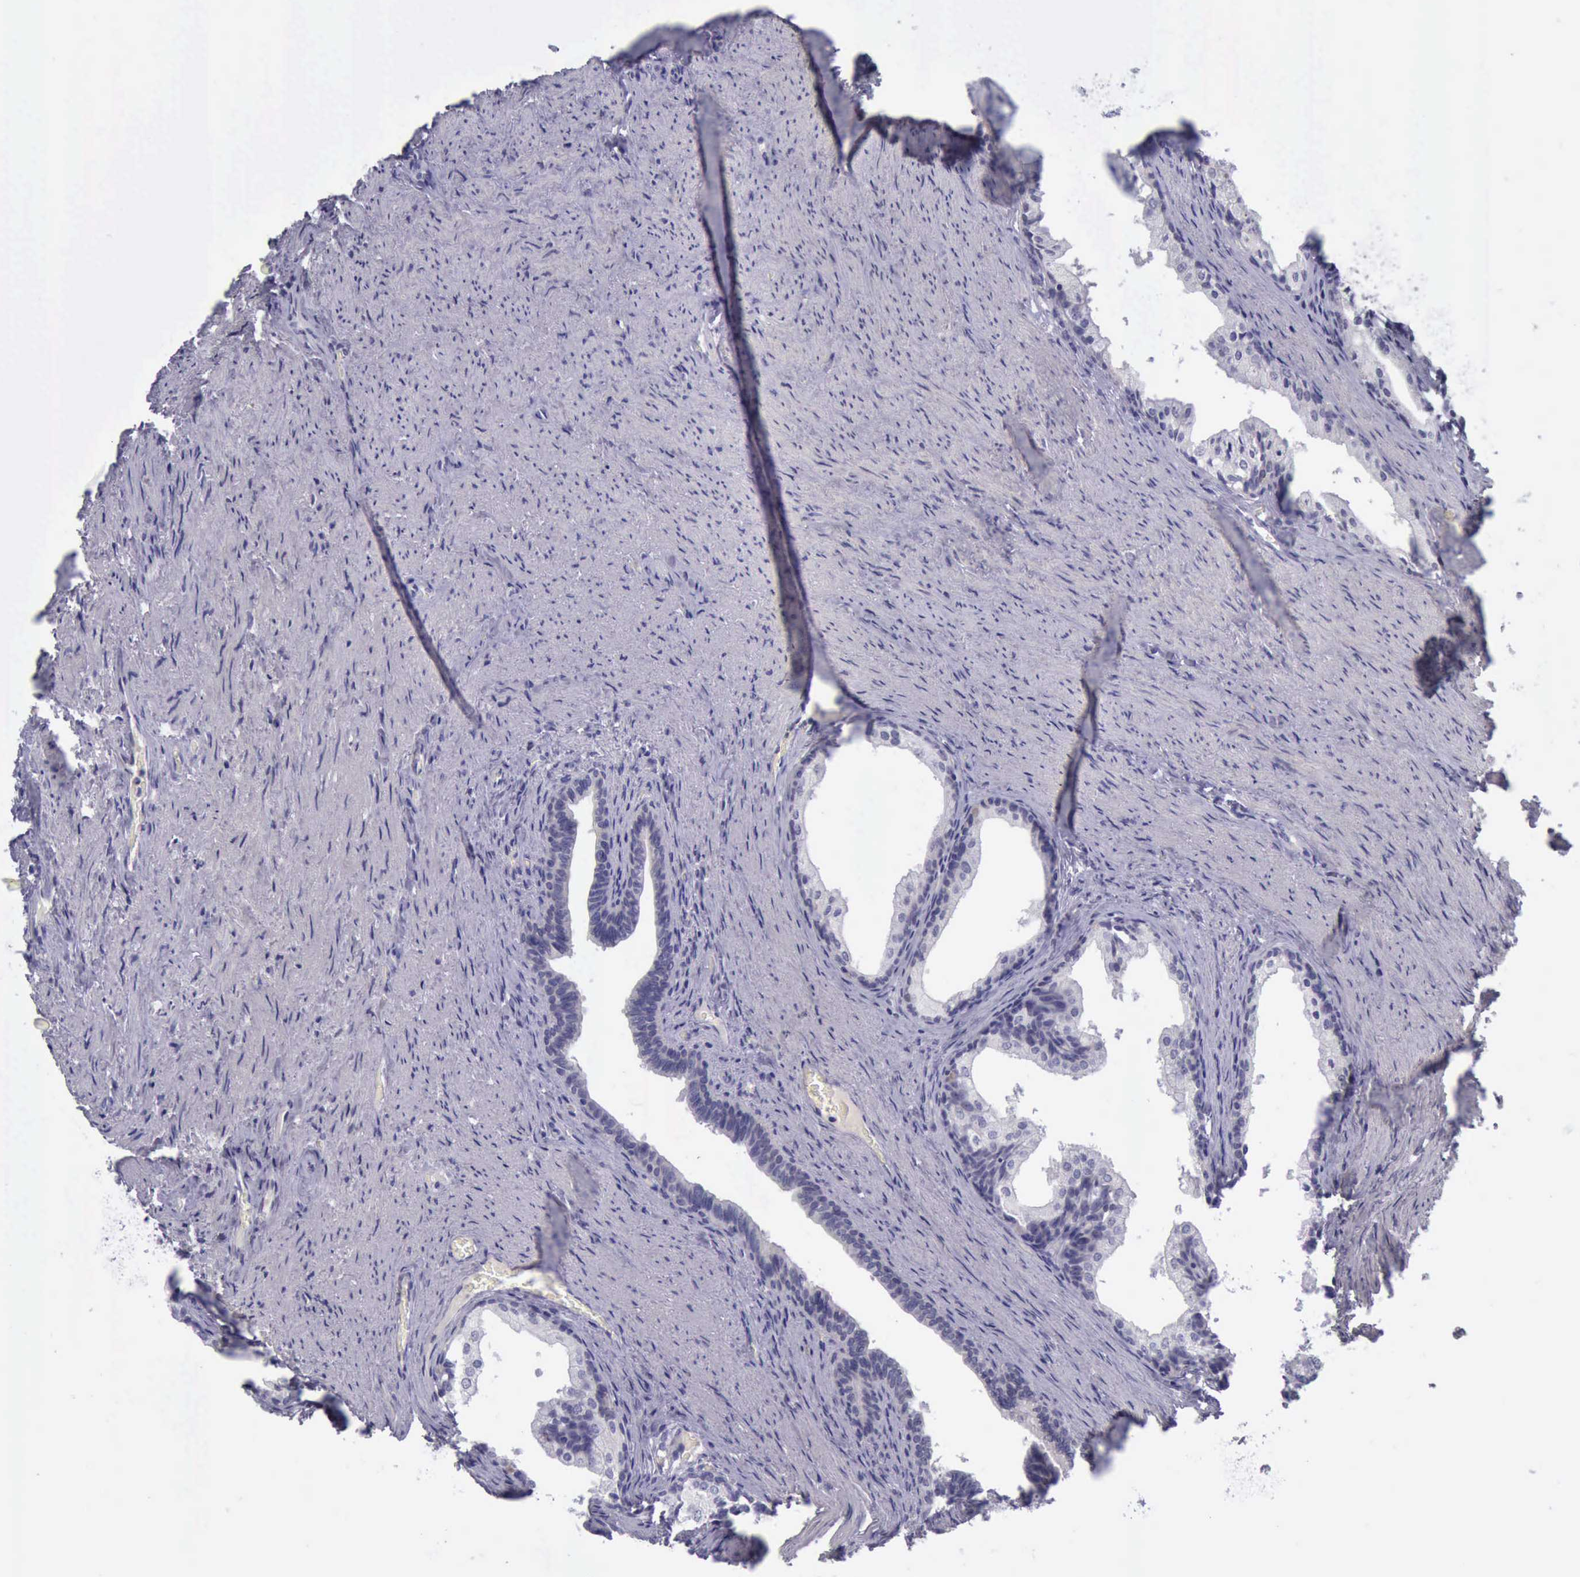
{"staining": {"intensity": "negative", "quantity": "none", "location": "none"}, "tissue": "prostate cancer", "cell_type": "Tumor cells", "image_type": "cancer", "snomed": [{"axis": "morphology", "description": "Adenocarcinoma, Medium grade"}, {"axis": "topography", "description": "Prostate"}], "caption": "DAB immunohistochemical staining of human prostate adenocarcinoma (medium-grade) displays no significant expression in tumor cells.", "gene": "ARNT2", "patient": {"sex": "male", "age": 60}}